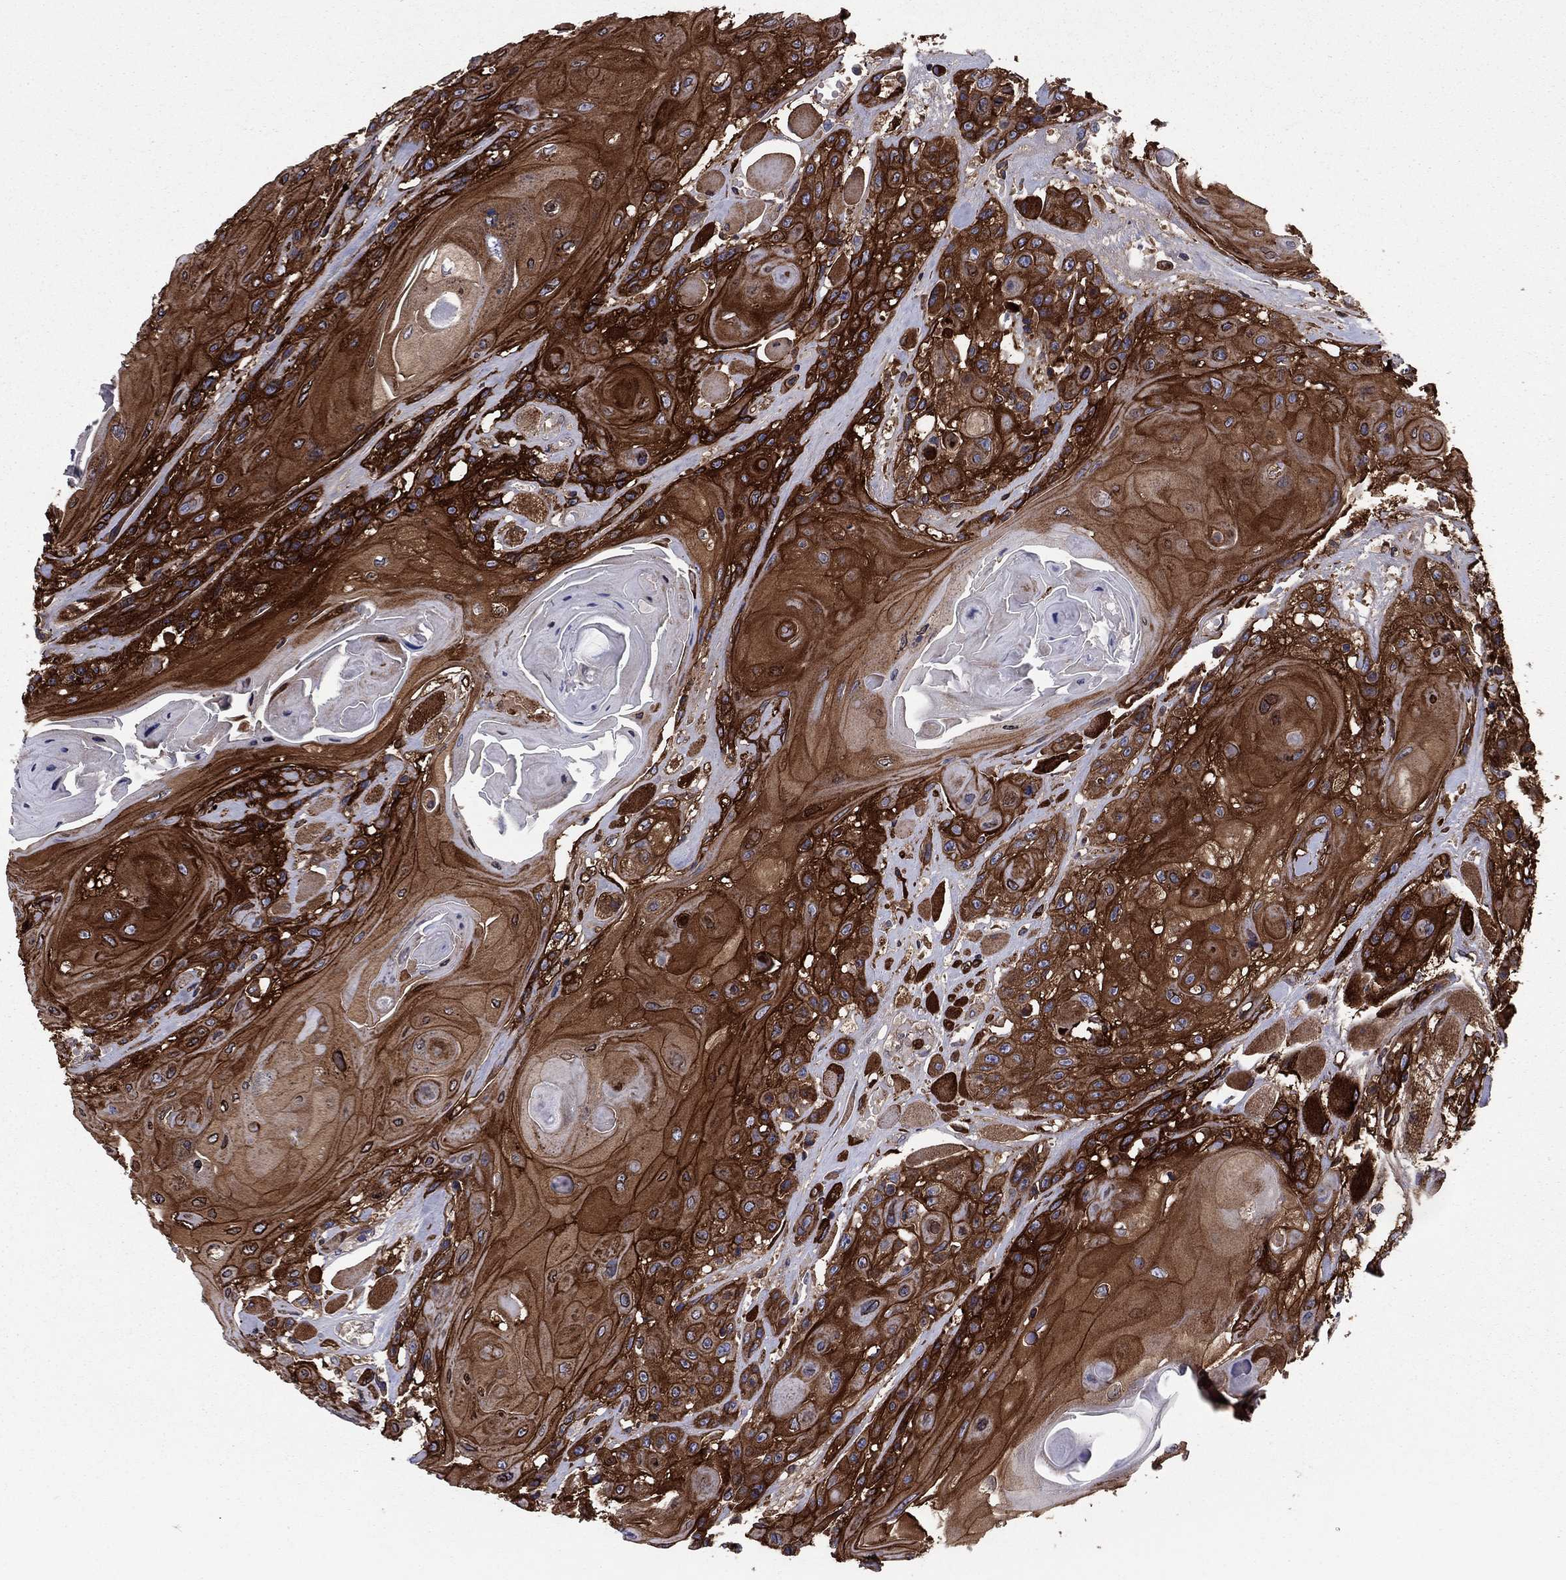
{"staining": {"intensity": "strong", "quantity": ">75%", "location": "cytoplasmic/membranous"}, "tissue": "head and neck cancer", "cell_type": "Tumor cells", "image_type": "cancer", "snomed": [{"axis": "morphology", "description": "Squamous cell carcinoma, NOS"}, {"axis": "topography", "description": "Head-Neck"}], "caption": "Strong cytoplasmic/membranous positivity is seen in about >75% of tumor cells in head and neck cancer.", "gene": "EHBP1L1", "patient": {"sex": "female", "age": 59}}